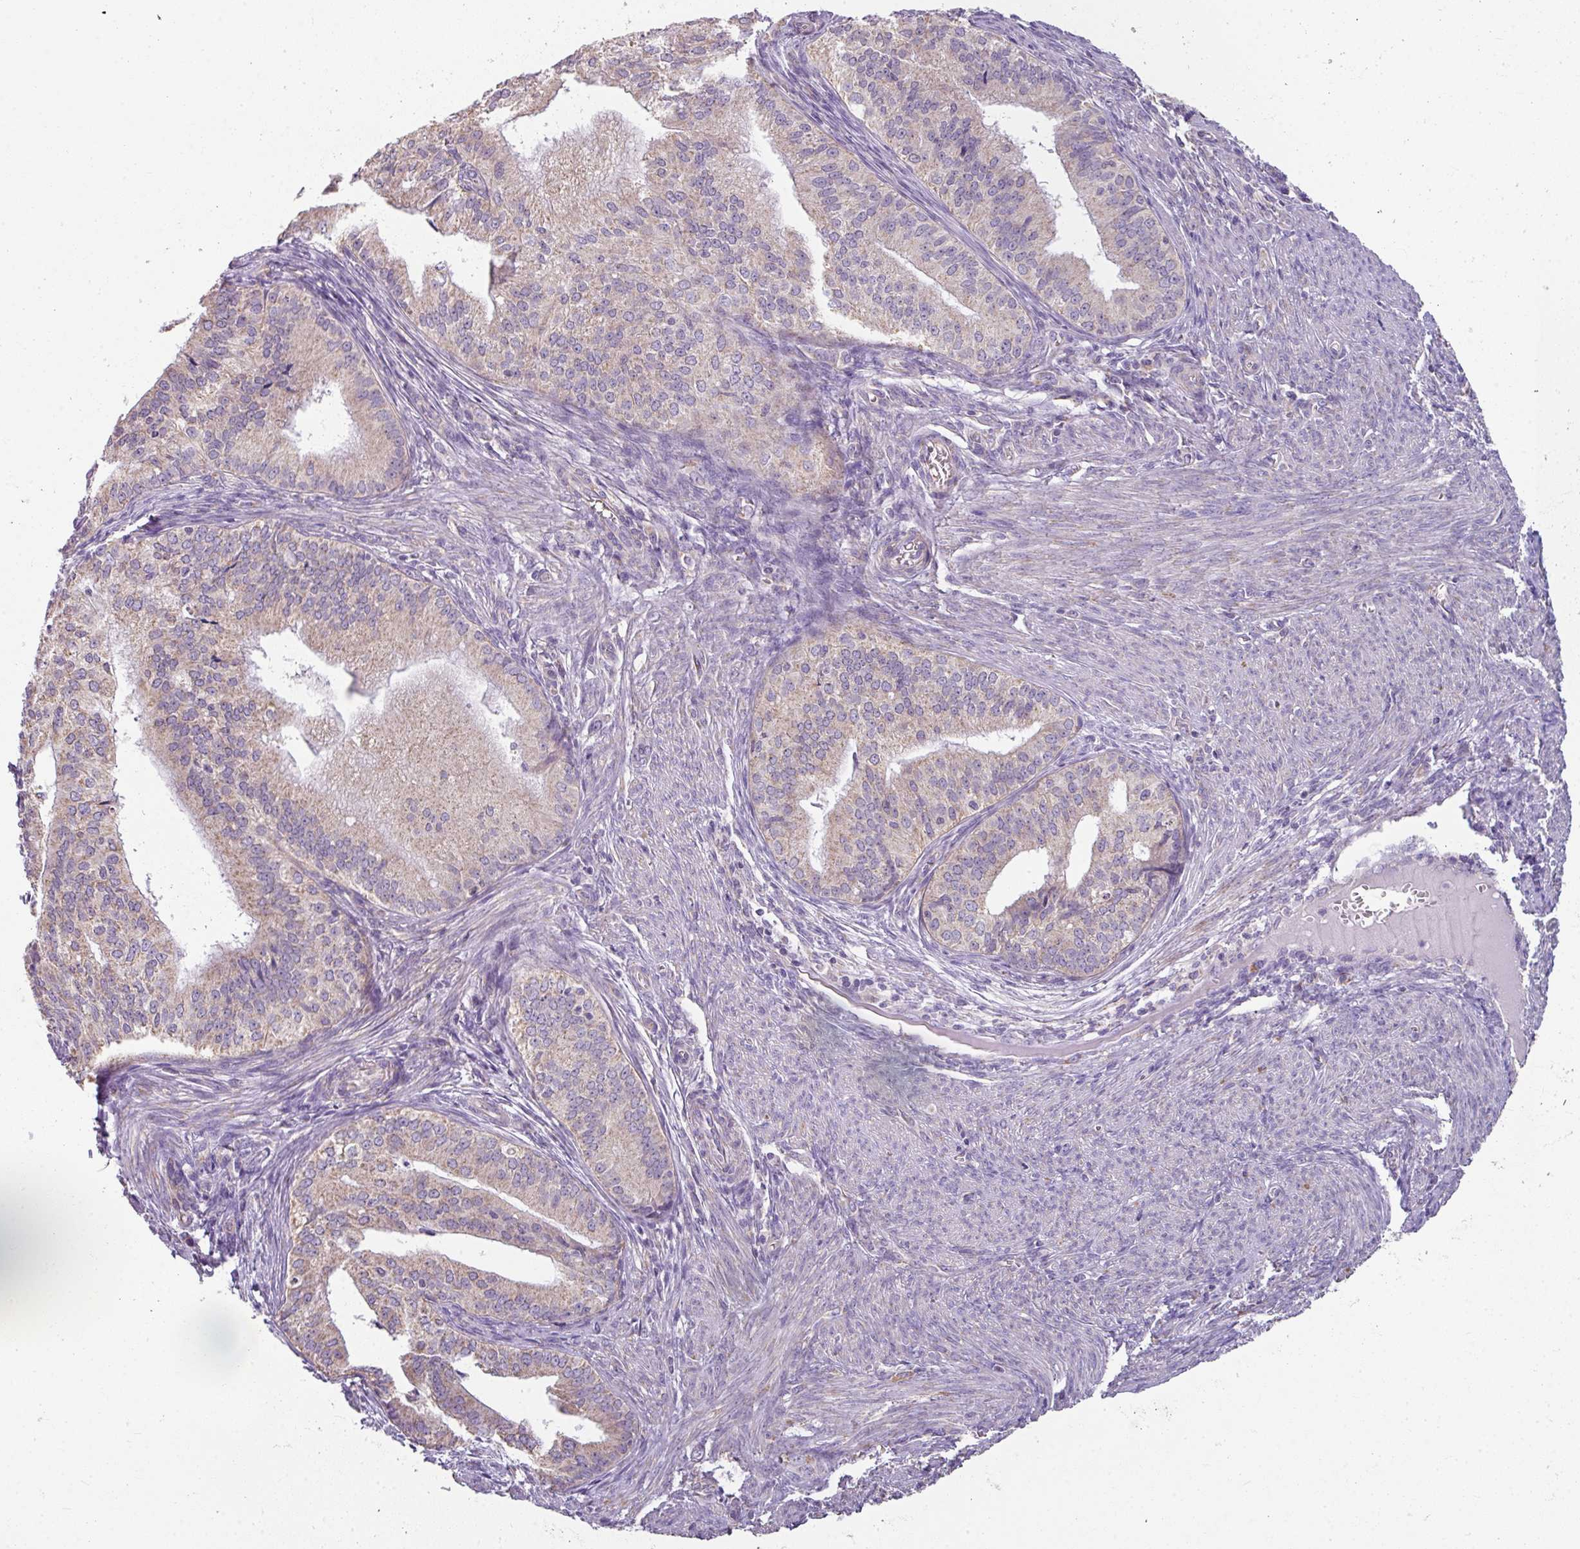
{"staining": {"intensity": "weak", "quantity": "25%-75%", "location": "cytoplasmic/membranous"}, "tissue": "endometrial cancer", "cell_type": "Tumor cells", "image_type": "cancer", "snomed": [{"axis": "morphology", "description": "Adenocarcinoma, NOS"}, {"axis": "topography", "description": "Endometrium"}], "caption": "Protein staining by immunohistochemistry demonstrates weak cytoplasmic/membranous expression in approximately 25%-75% of tumor cells in endometrial cancer. The protein is stained brown, and the nuclei are stained in blue (DAB (3,3'-diaminobenzidine) IHC with brightfield microscopy, high magnification).", "gene": "PALS2", "patient": {"sex": "female", "age": 50}}